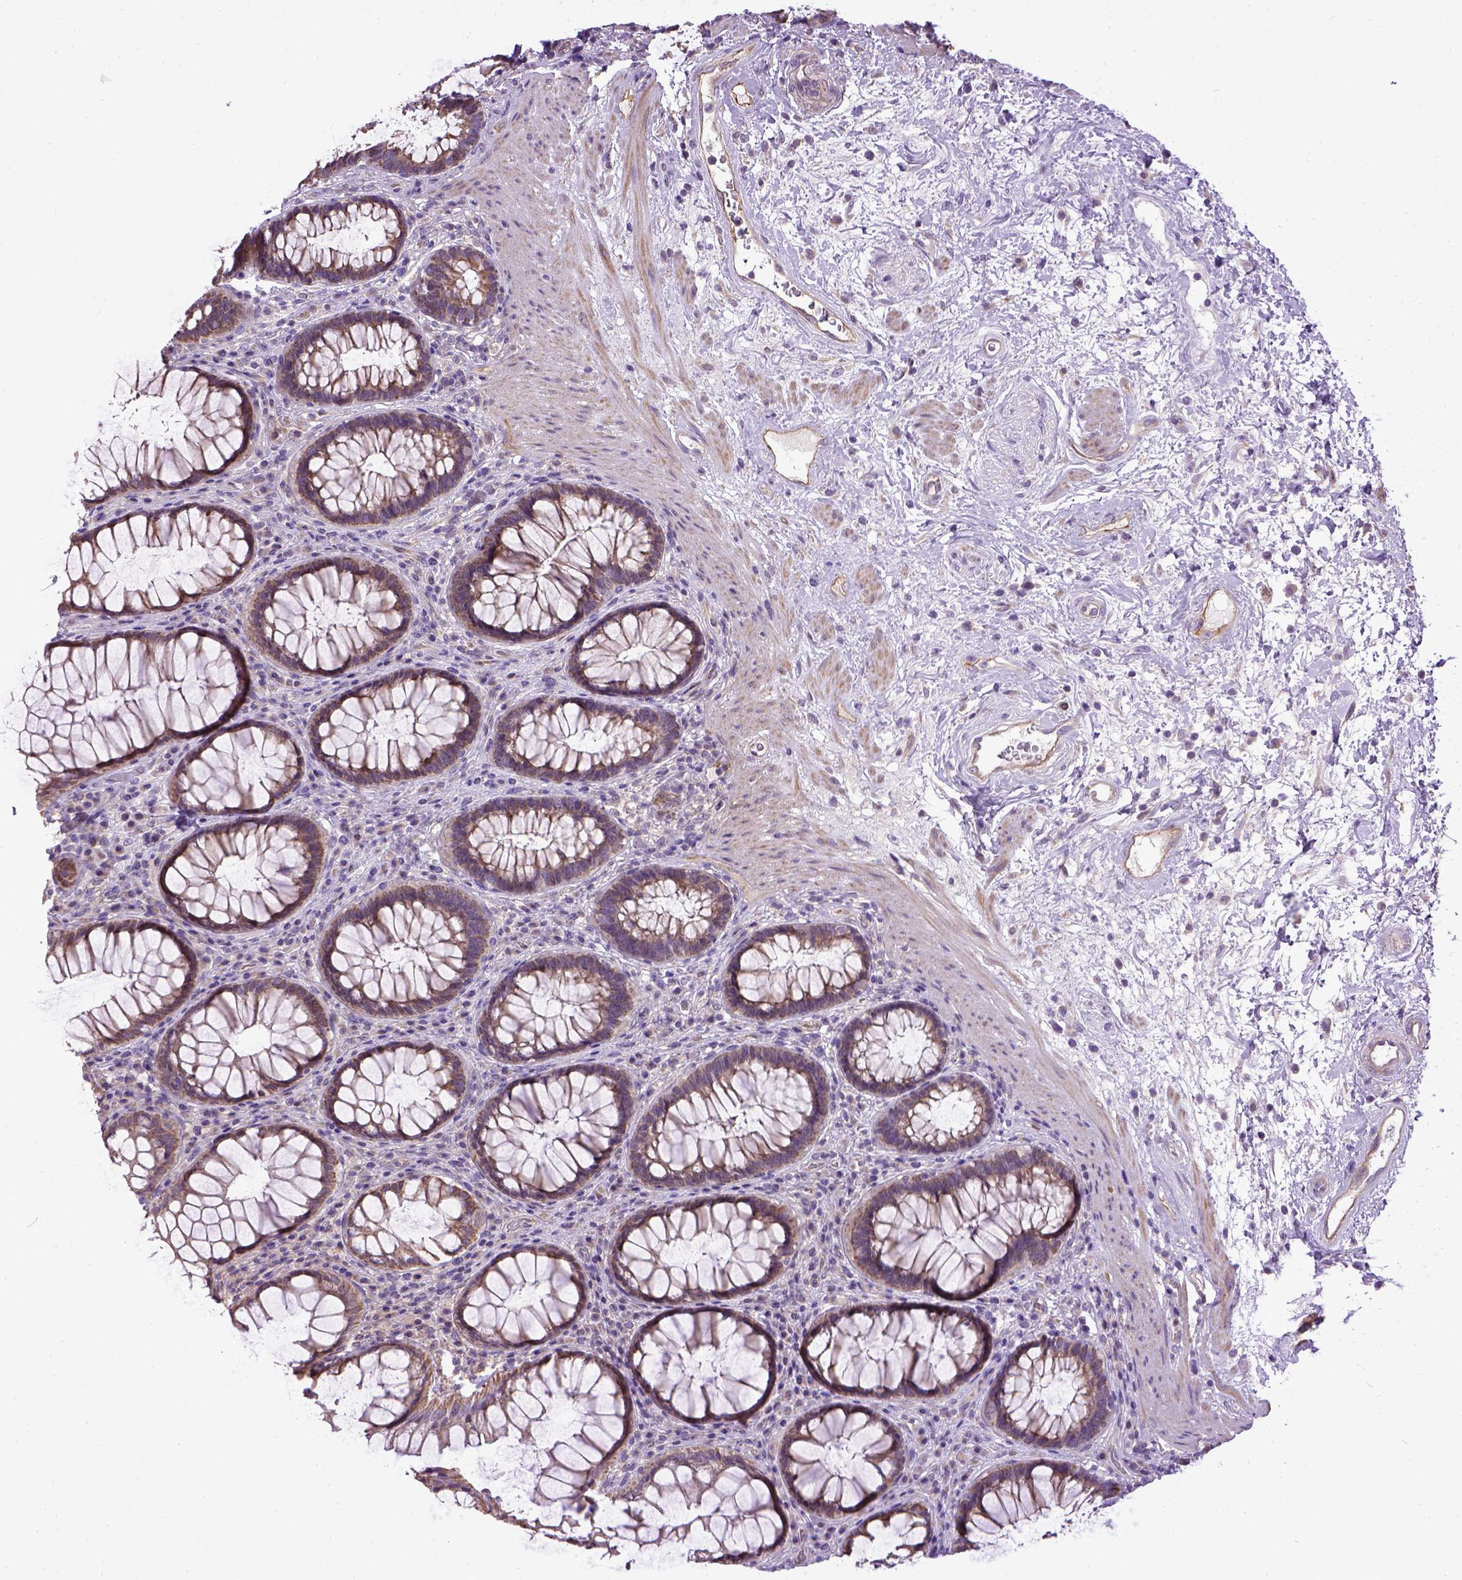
{"staining": {"intensity": "moderate", "quantity": ">75%", "location": "cytoplasmic/membranous"}, "tissue": "rectum", "cell_type": "Glandular cells", "image_type": "normal", "snomed": [{"axis": "morphology", "description": "Normal tissue, NOS"}, {"axis": "topography", "description": "Rectum"}], "caption": "This is an image of immunohistochemistry (IHC) staining of unremarkable rectum, which shows moderate expression in the cytoplasmic/membranous of glandular cells.", "gene": "ENG", "patient": {"sex": "male", "age": 72}}